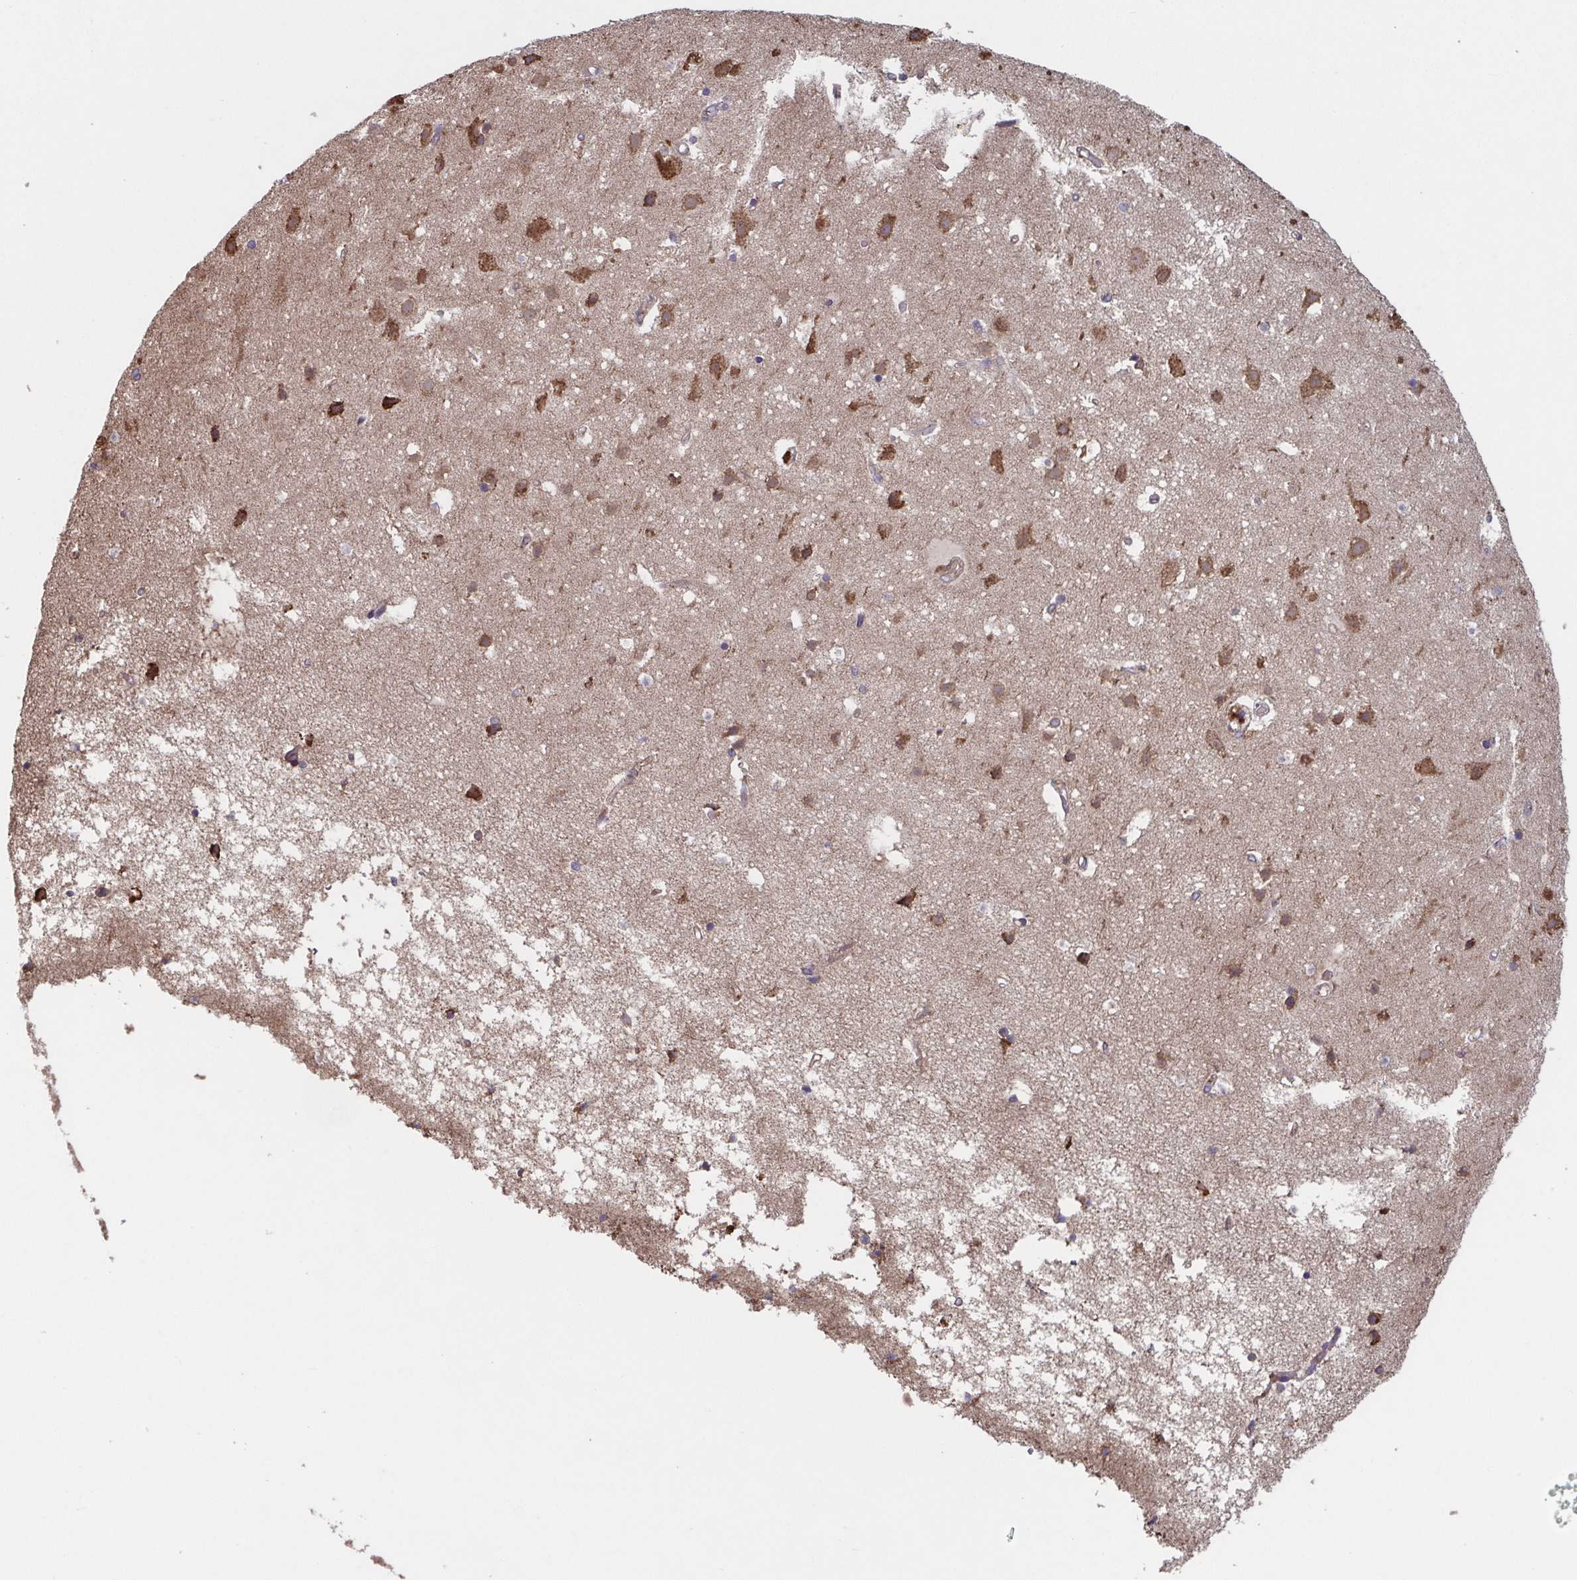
{"staining": {"intensity": "negative", "quantity": "none", "location": "none"}, "tissue": "cerebral cortex", "cell_type": "Endothelial cells", "image_type": "normal", "snomed": [{"axis": "morphology", "description": "Normal tissue, NOS"}, {"axis": "topography", "description": "Cerebral cortex"}], "caption": "This histopathology image is of unremarkable cerebral cortex stained with immunohistochemistry (IHC) to label a protein in brown with the nuclei are counter-stained blue. There is no positivity in endothelial cells.", "gene": "COPB1", "patient": {"sex": "female", "age": 52}}